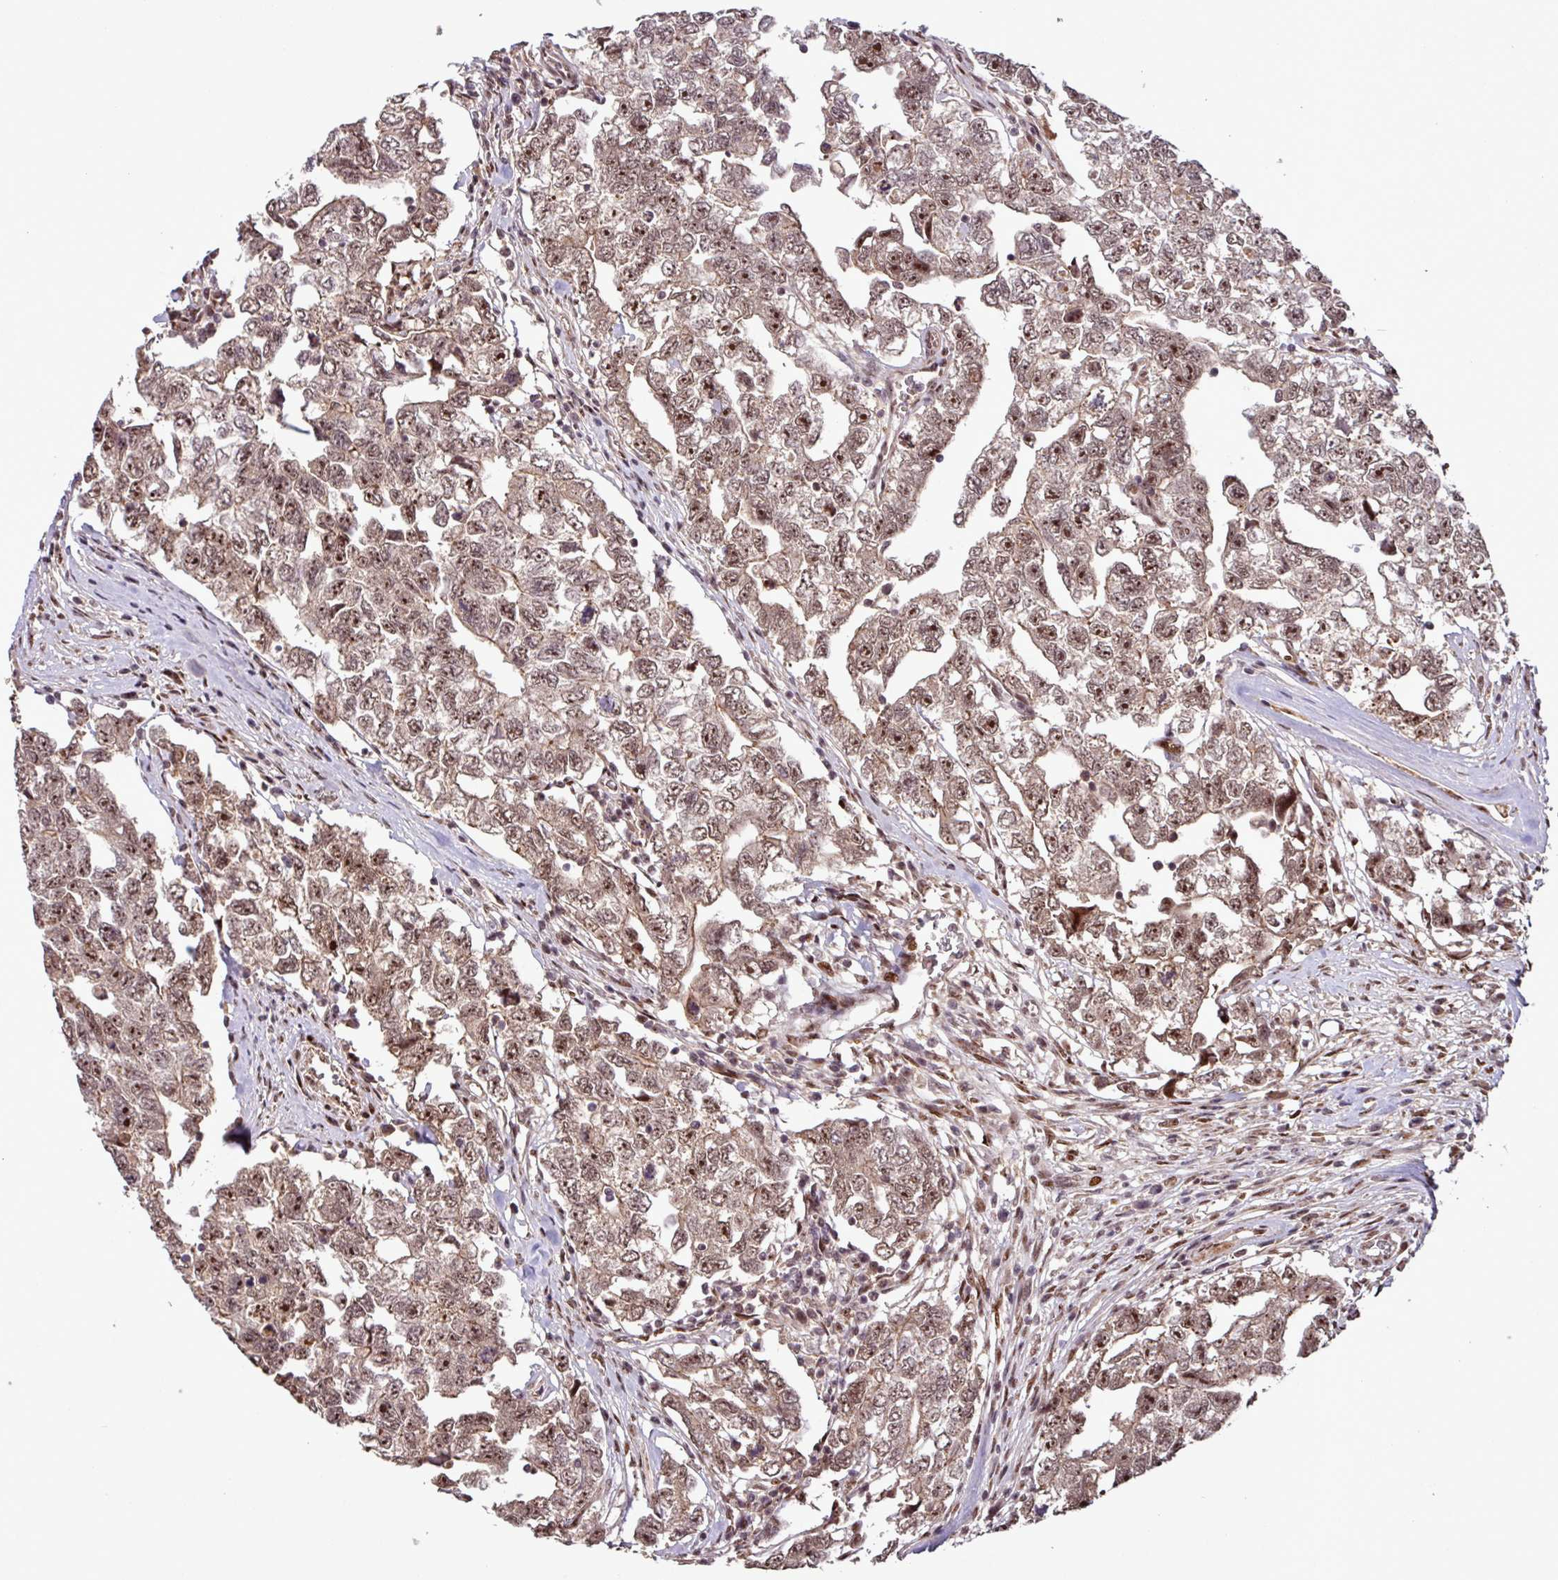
{"staining": {"intensity": "moderate", "quantity": ">75%", "location": "nuclear"}, "tissue": "testis cancer", "cell_type": "Tumor cells", "image_type": "cancer", "snomed": [{"axis": "morphology", "description": "Carcinoma, Embryonal, NOS"}, {"axis": "topography", "description": "Testis"}], "caption": "Testis cancer (embryonal carcinoma) tissue demonstrates moderate nuclear positivity in about >75% of tumor cells, visualized by immunohistochemistry. (IHC, brightfield microscopy, high magnification).", "gene": "SLC22A24", "patient": {"sex": "male", "age": 22}}